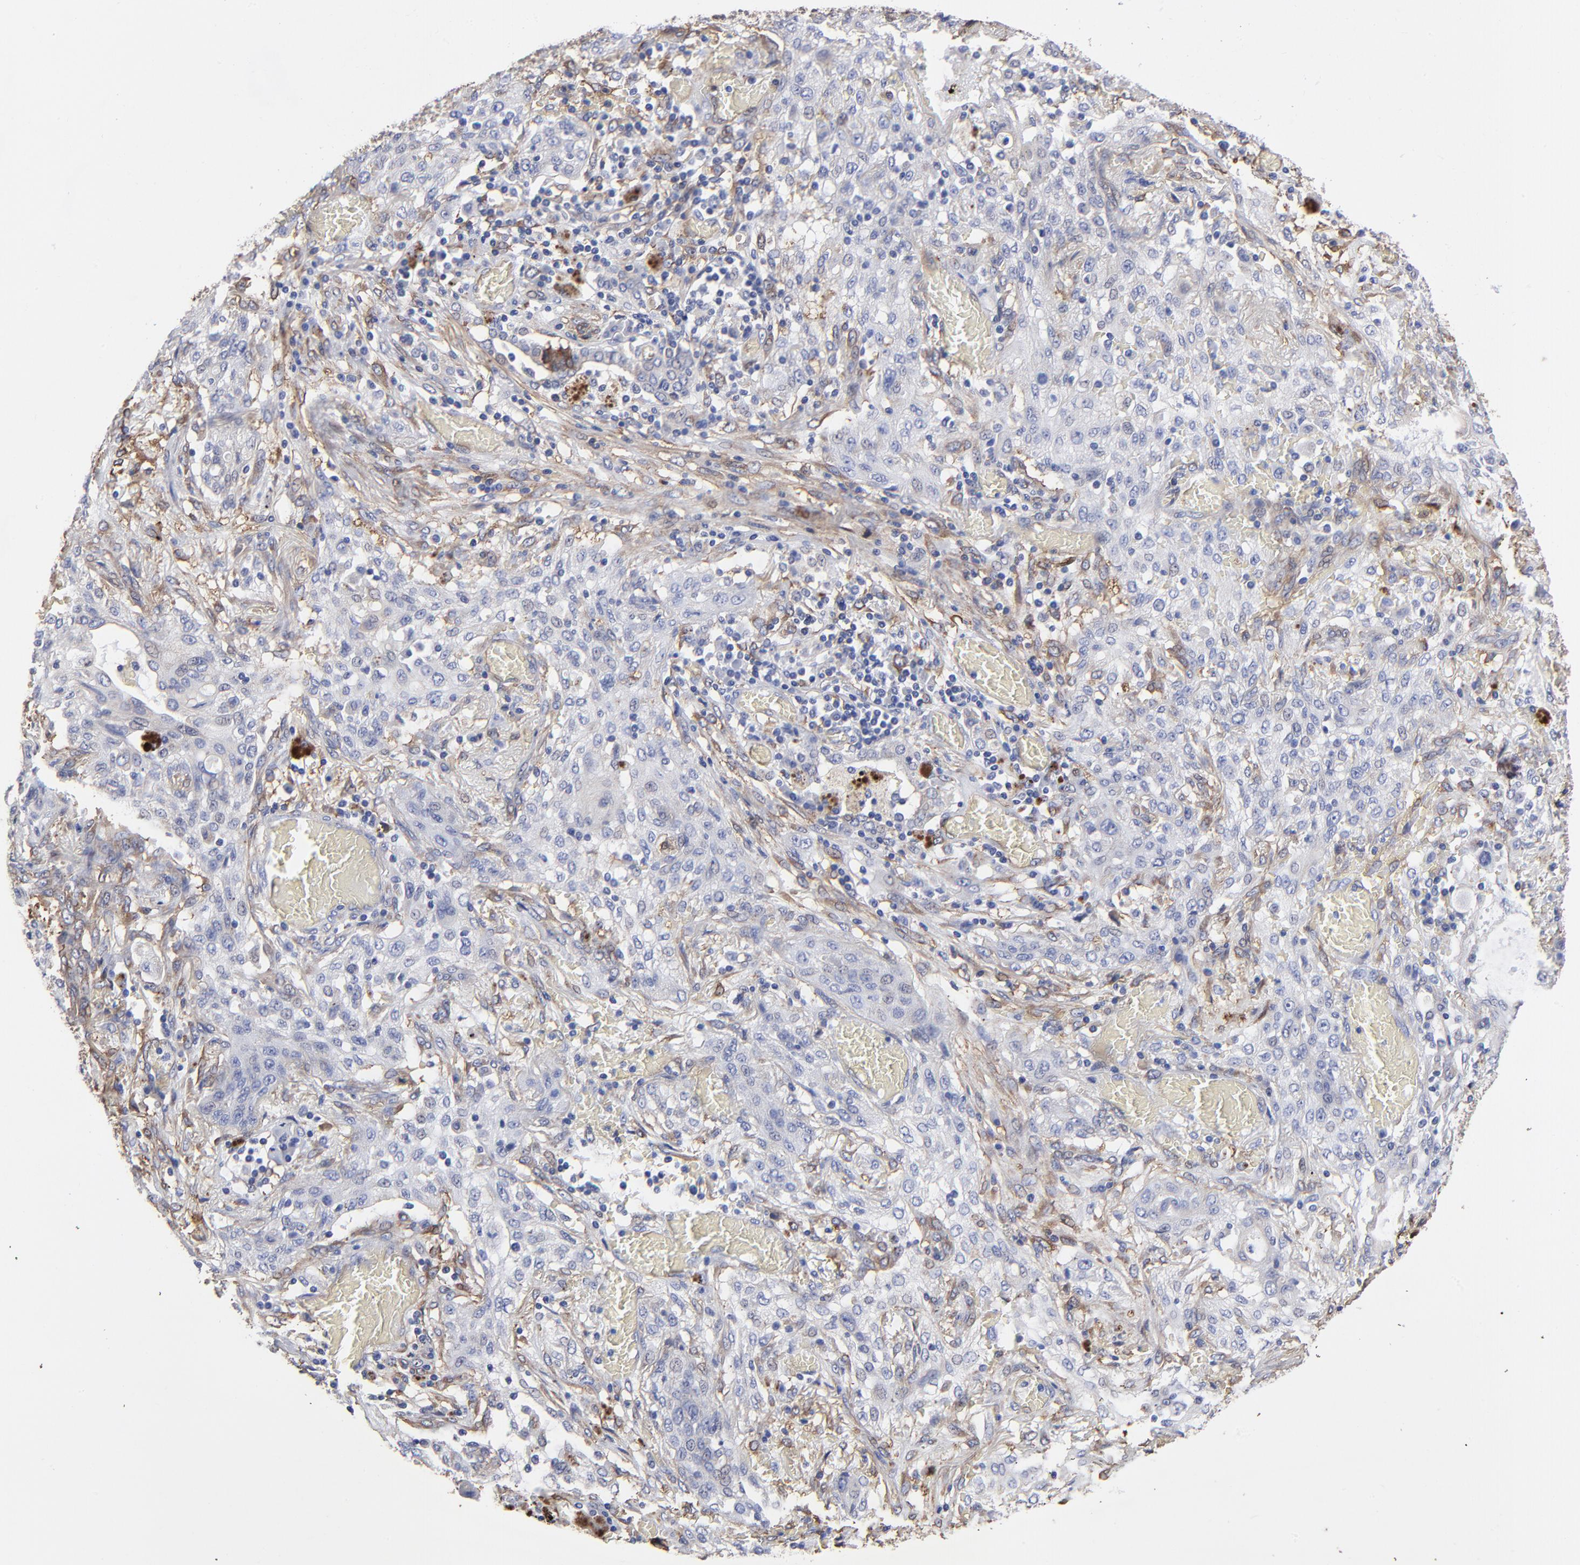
{"staining": {"intensity": "negative", "quantity": "none", "location": "none"}, "tissue": "lung cancer", "cell_type": "Tumor cells", "image_type": "cancer", "snomed": [{"axis": "morphology", "description": "Squamous cell carcinoma, NOS"}, {"axis": "topography", "description": "Lung"}], "caption": "The histopathology image shows no significant expression in tumor cells of lung squamous cell carcinoma.", "gene": "CILP", "patient": {"sex": "female", "age": 47}}